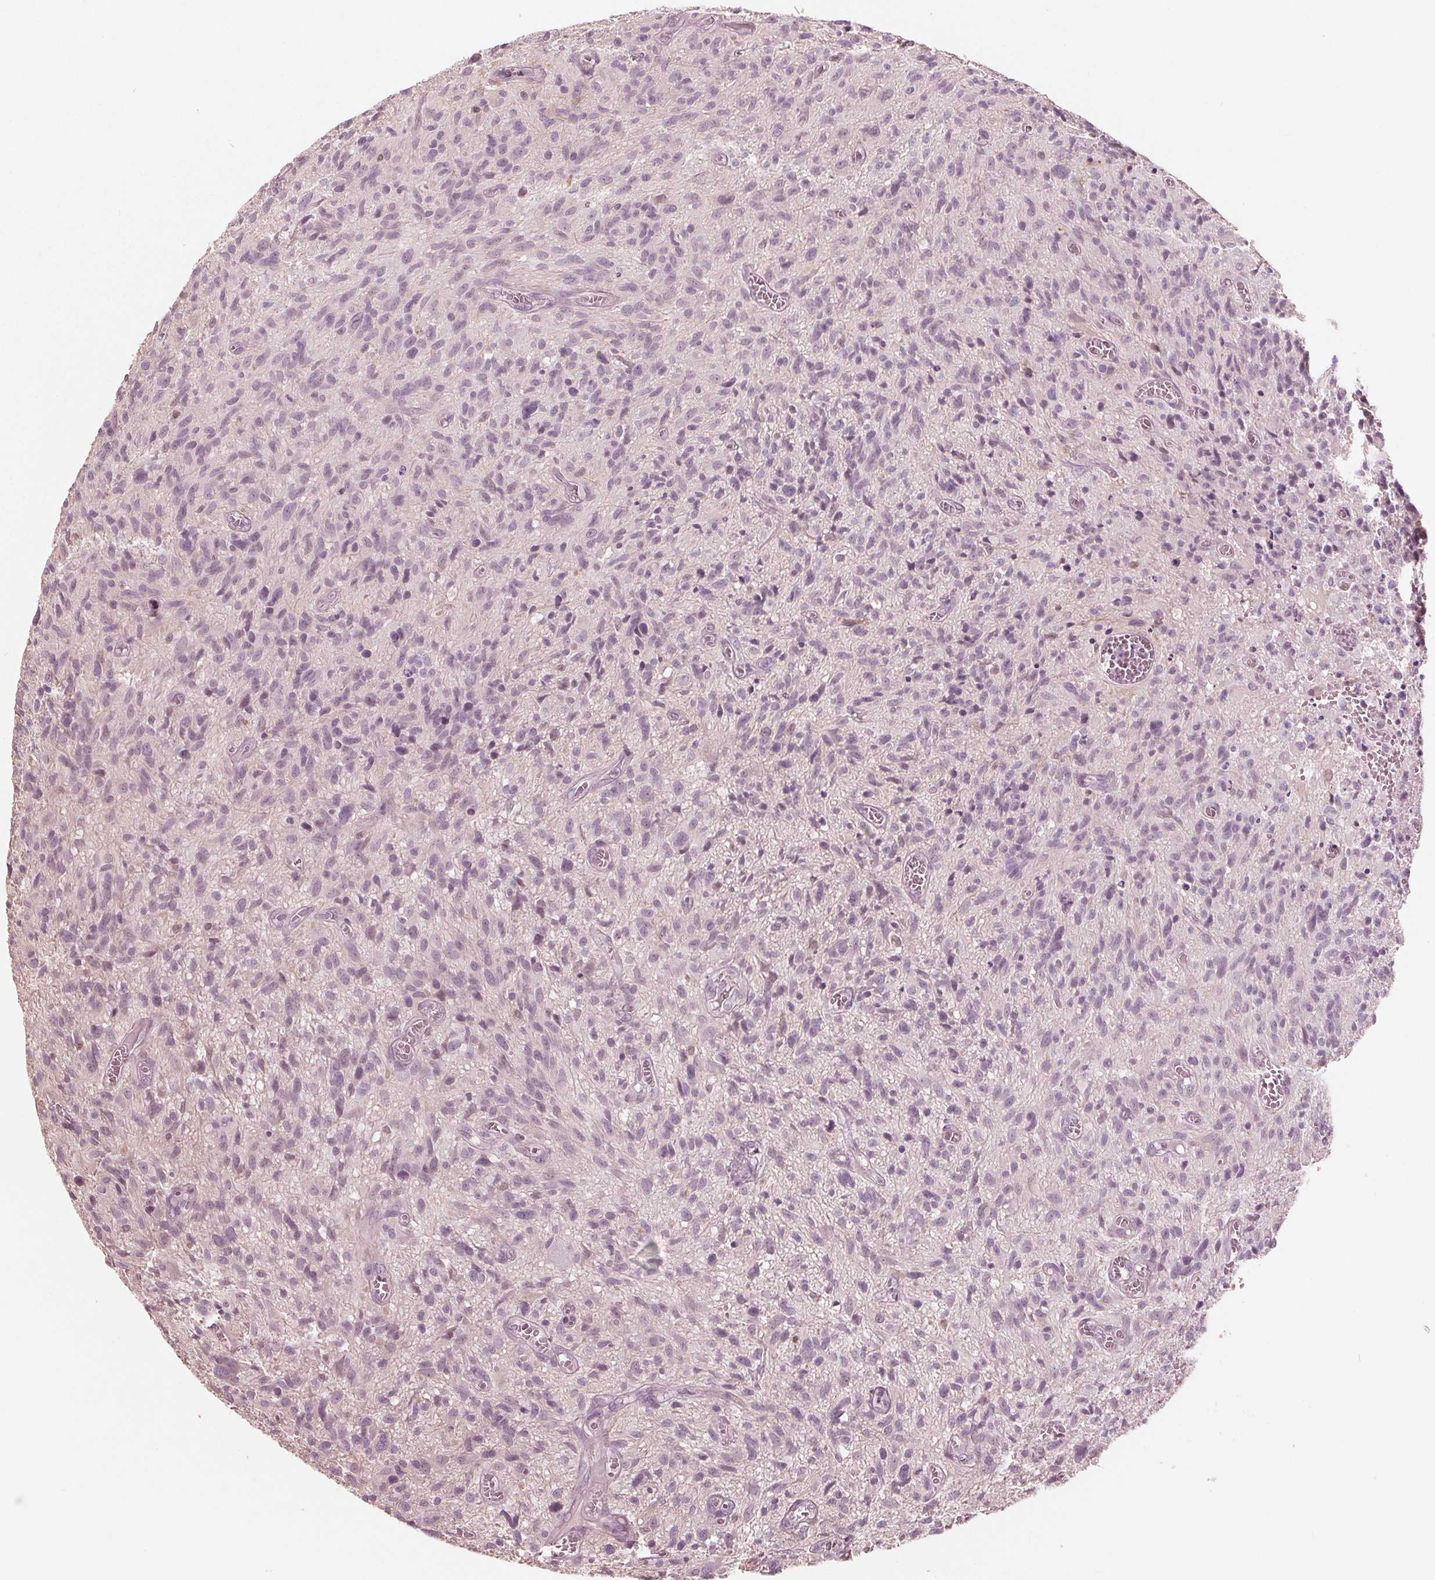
{"staining": {"intensity": "negative", "quantity": "none", "location": "none"}, "tissue": "glioma", "cell_type": "Tumor cells", "image_type": "cancer", "snomed": [{"axis": "morphology", "description": "Glioma, malignant, High grade"}, {"axis": "topography", "description": "Brain"}], "caption": "Immunohistochemical staining of malignant glioma (high-grade) displays no significant expression in tumor cells.", "gene": "ING3", "patient": {"sex": "male", "age": 75}}